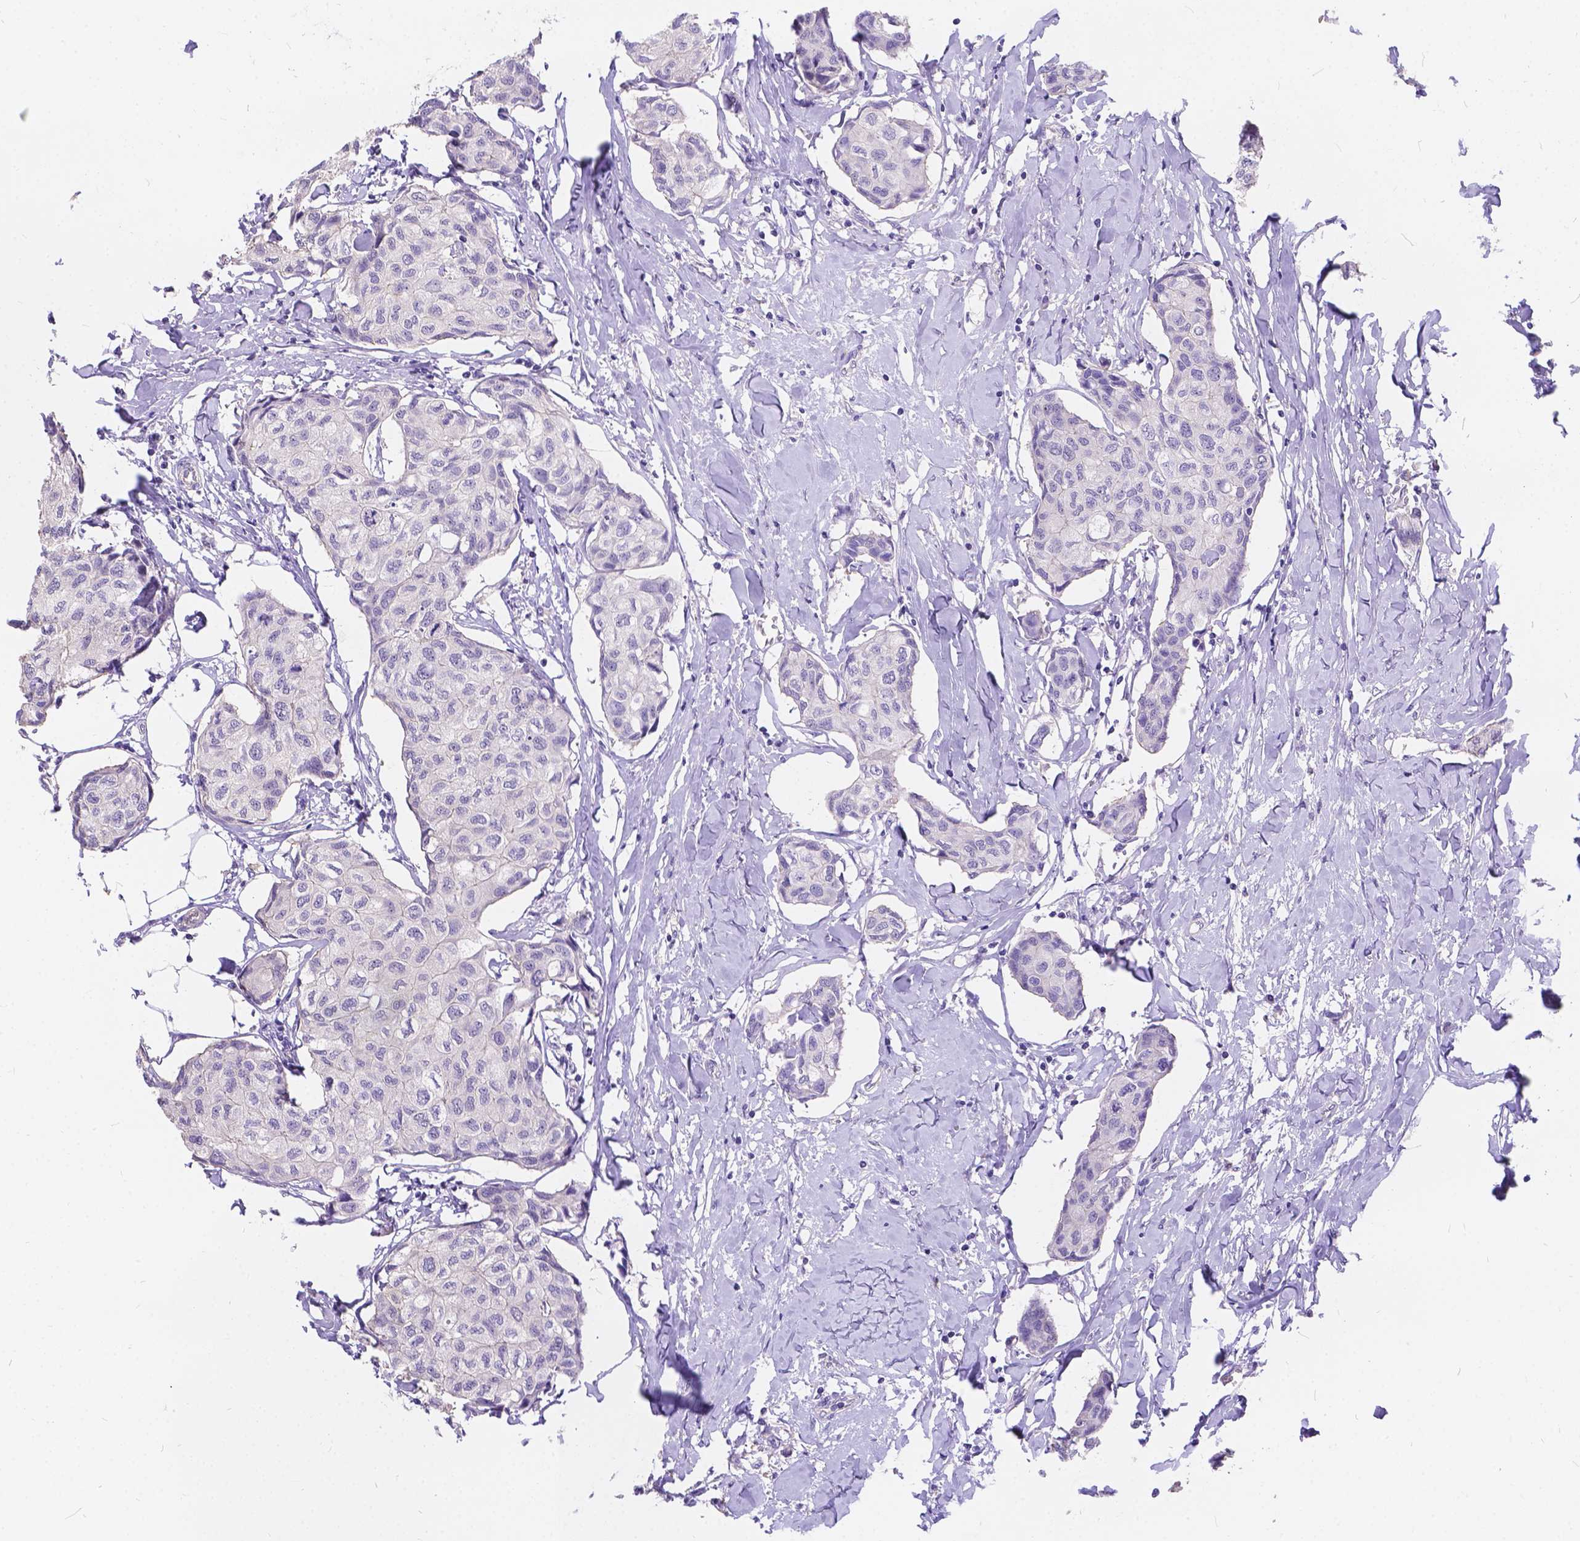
{"staining": {"intensity": "negative", "quantity": "none", "location": "none"}, "tissue": "breast cancer", "cell_type": "Tumor cells", "image_type": "cancer", "snomed": [{"axis": "morphology", "description": "Duct carcinoma"}, {"axis": "topography", "description": "Breast"}], "caption": "This is an IHC histopathology image of human breast cancer (intraductal carcinoma). There is no expression in tumor cells.", "gene": "DLEC1", "patient": {"sex": "female", "age": 80}}